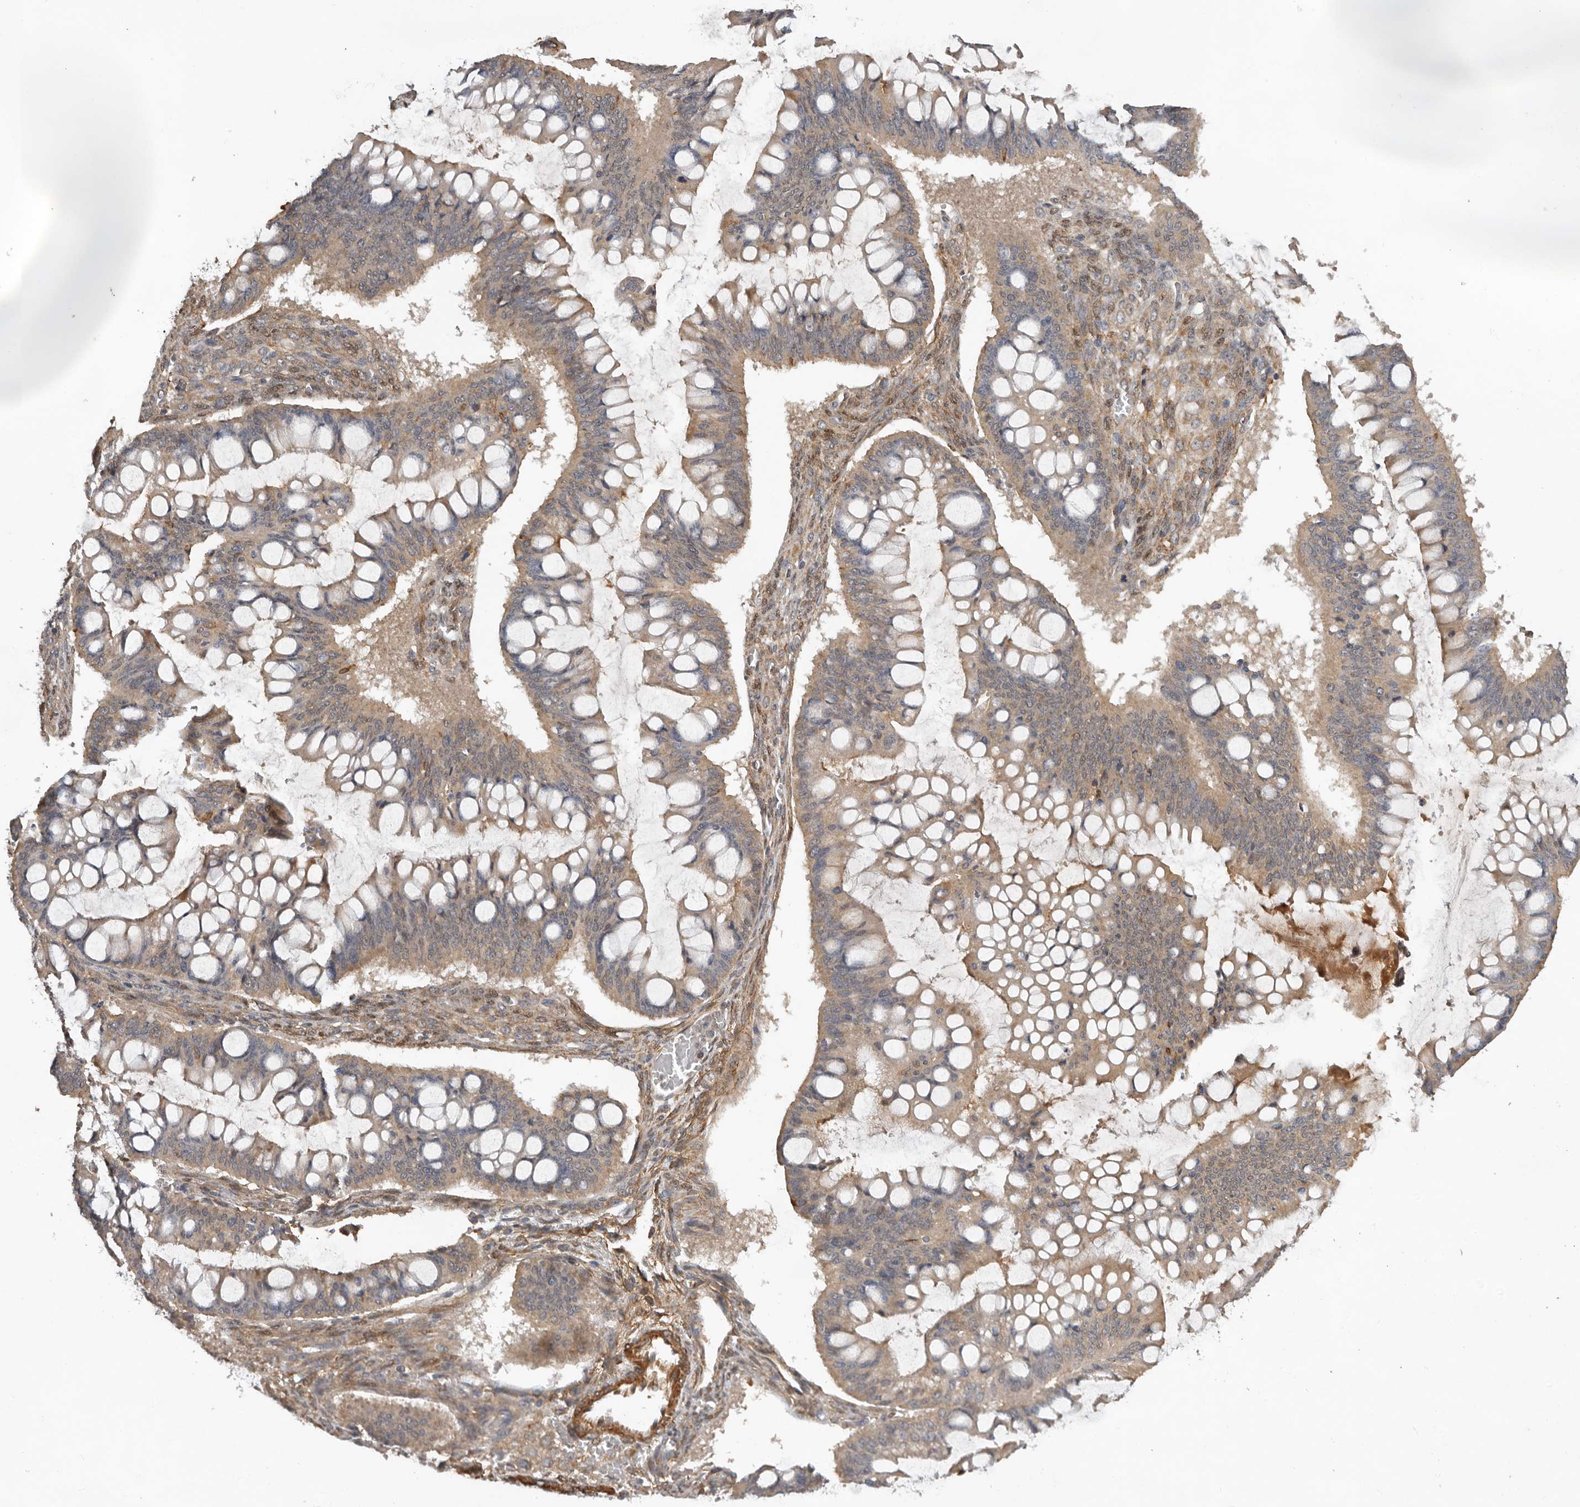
{"staining": {"intensity": "weak", "quantity": ">75%", "location": "cytoplasmic/membranous"}, "tissue": "ovarian cancer", "cell_type": "Tumor cells", "image_type": "cancer", "snomed": [{"axis": "morphology", "description": "Cystadenocarcinoma, mucinous, NOS"}, {"axis": "topography", "description": "Ovary"}], "caption": "Weak cytoplasmic/membranous staining for a protein is present in approximately >75% of tumor cells of ovarian cancer using immunohistochemistry (IHC).", "gene": "RNF157", "patient": {"sex": "female", "age": 73}}